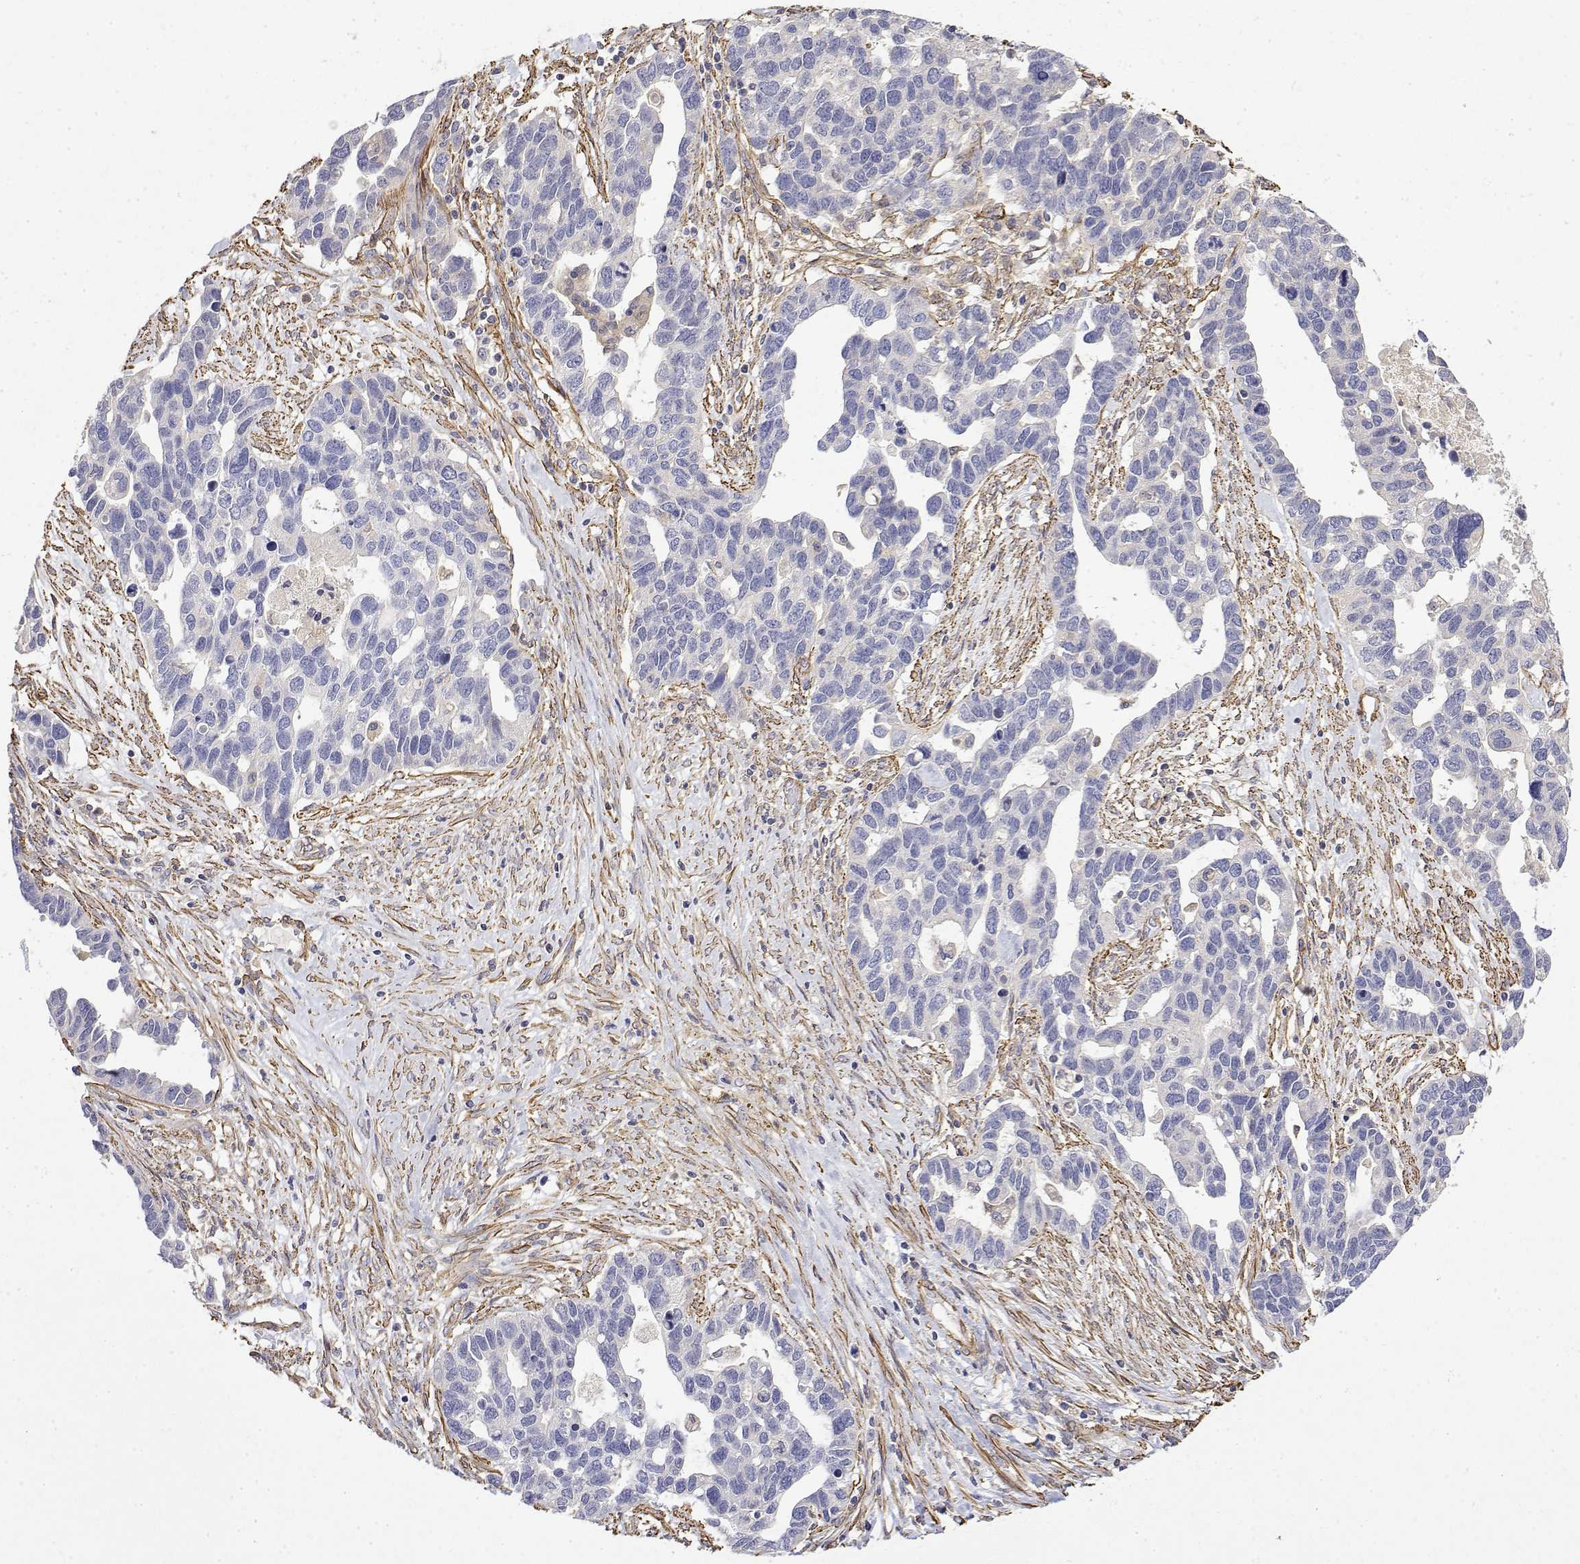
{"staining": {"intensity": "negative", "quantity": "none", "location": "none"}, "tissue": "ovarian cancer", "cell_type": "Tumor cells", "image_type": "cancer", "snomed": [{"axis": "morphology", "description": "Cystadenocarcinoma, serous, NOS"}, {"axis": "topography", "description": "Ovary"}], "caption": "Tumor cells are negative for brown protein staining in ovarian serous cystadenocarcinoma. Brightfield microscopy of immunohistochemistry (IHC) stained with DAB (brown) and hematoxylin (blue), captured at high magnification.", "gene": "SOWAHD", "patient": {"sex": "female", "age": 54}}